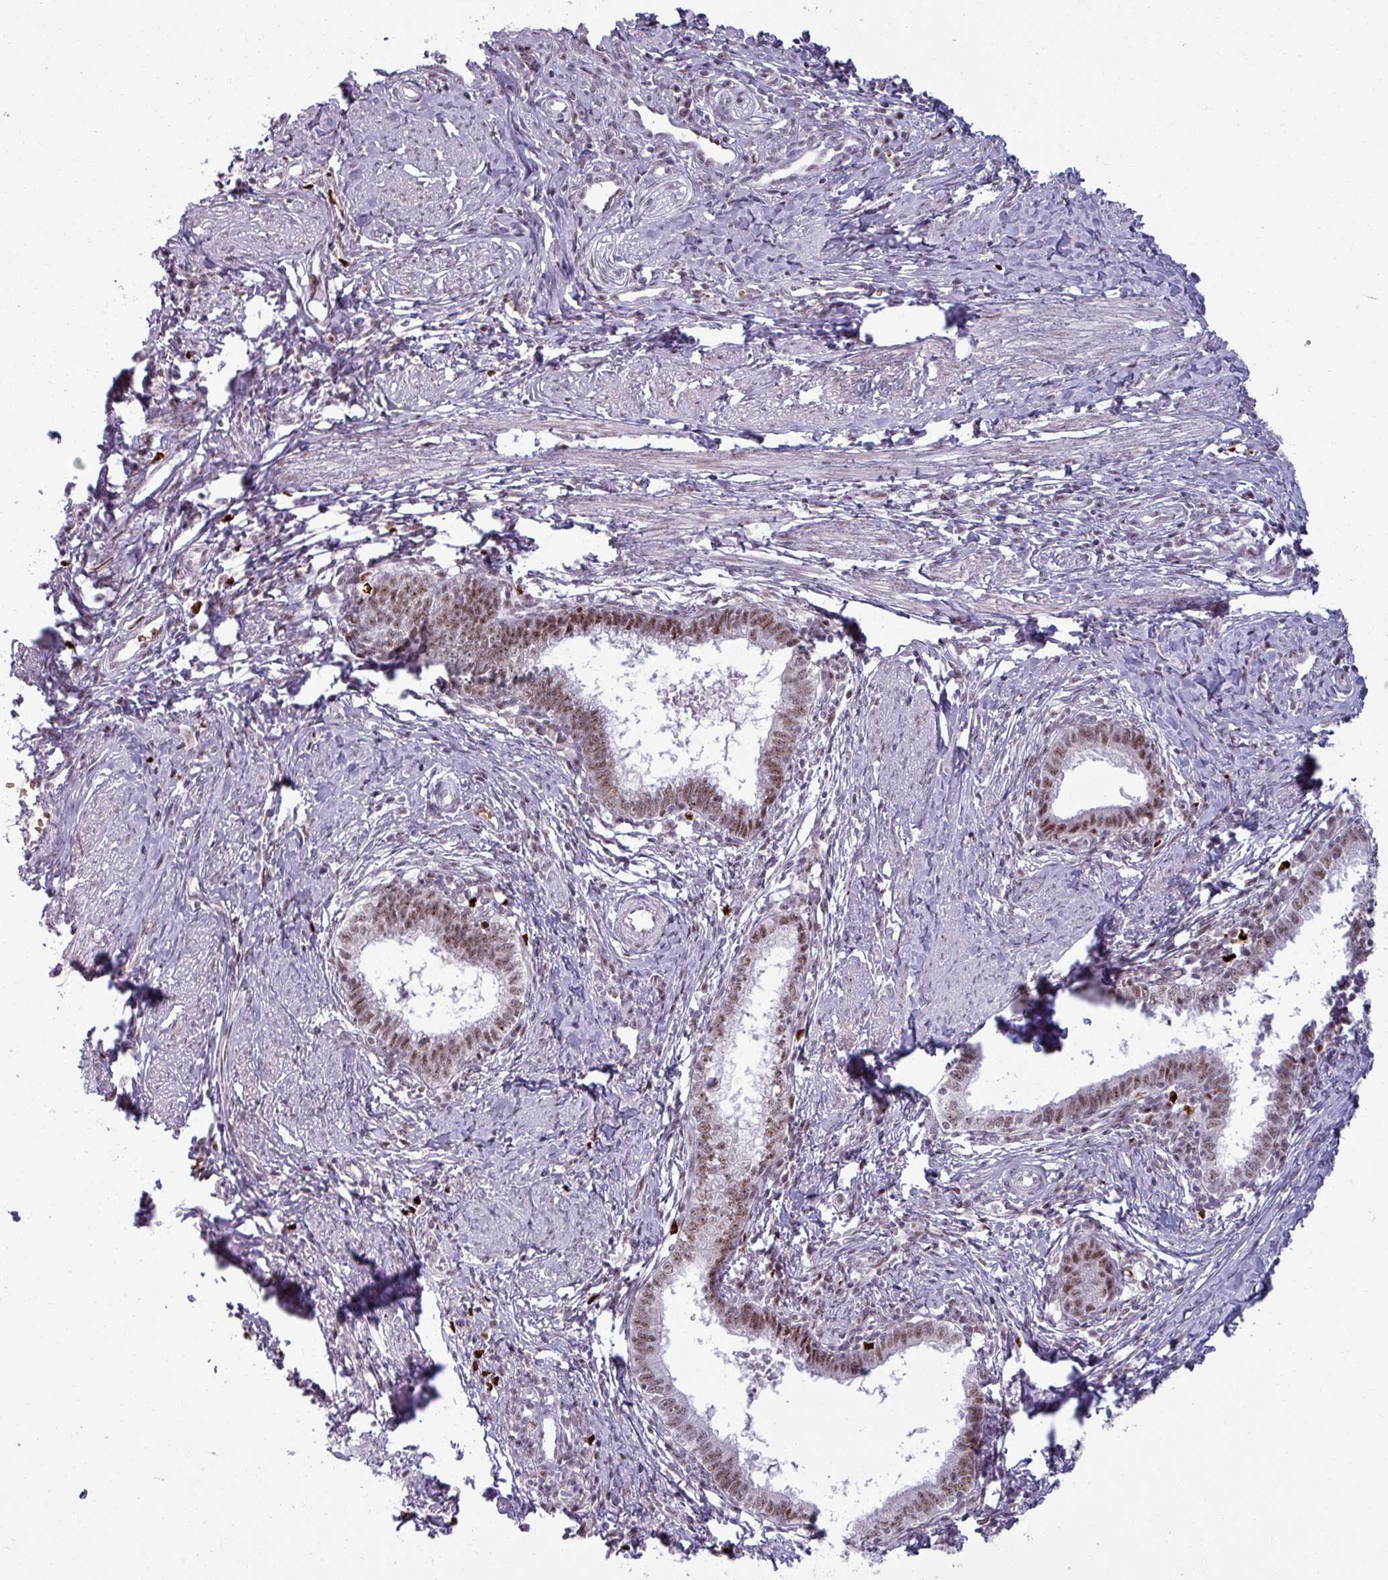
{"staining": {"intensity": "moderate", "quantity": ">75%", "location": "nuclear"}, "tissue": "cervical cancer", "cell_type": "Tumor cells", "image_type": "cancer", "snomed": [{"axis": "morphology", "description": "Adenocarcinoma, NOS"}, {"axis": "topography", "description": "Cervix"}], "caption": "High-power microscopy captured an immunohistochemistry (IHC) micrograph of cervical adenocarcinoma, revealing moderate nuclear expression in about >75% of tumor cells.", "gene": "NCOR1", "patient": {"sex": "female", "age": 36}}